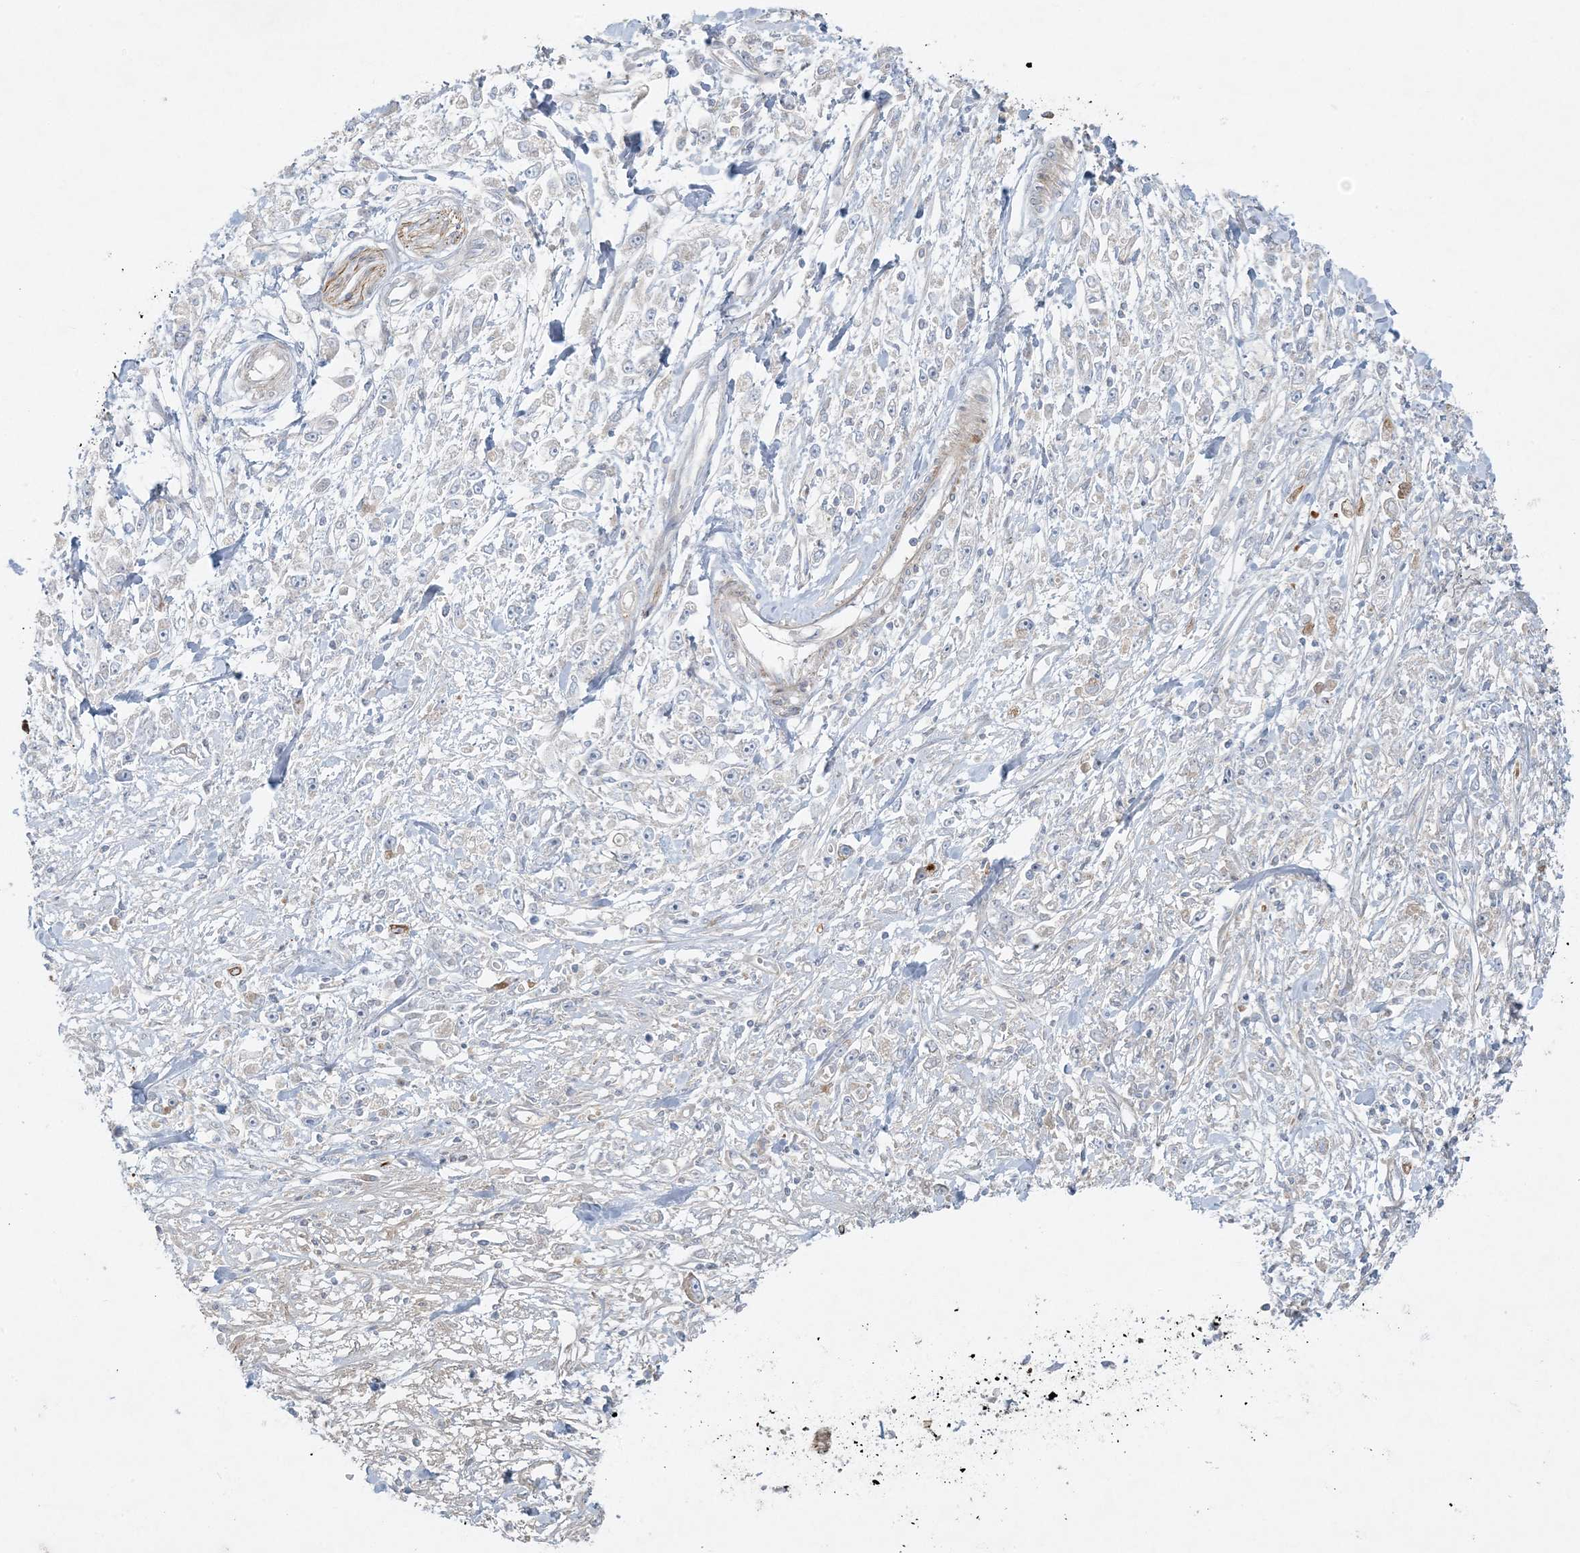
{"staining": {"intensity": "negative", "quantity": "none", "location": "none"}, "tissue": "stomach cancer", "cell_type": "Tumor cells", "image_type": "cancer", "snomed": [{"axis": "morphology", "description": "Adenocarcinoma, NOS"}, {"axis": "topography", "description": "Stomach"}], "caption": "There is no significant positivity in tumor cells of adenocarcinoma (stomach). (DAB IHC visualized using brightfield microscopy, high magnification).", "gene": "PIK3R4", "patient": {"sex": "female", "age": 59}}